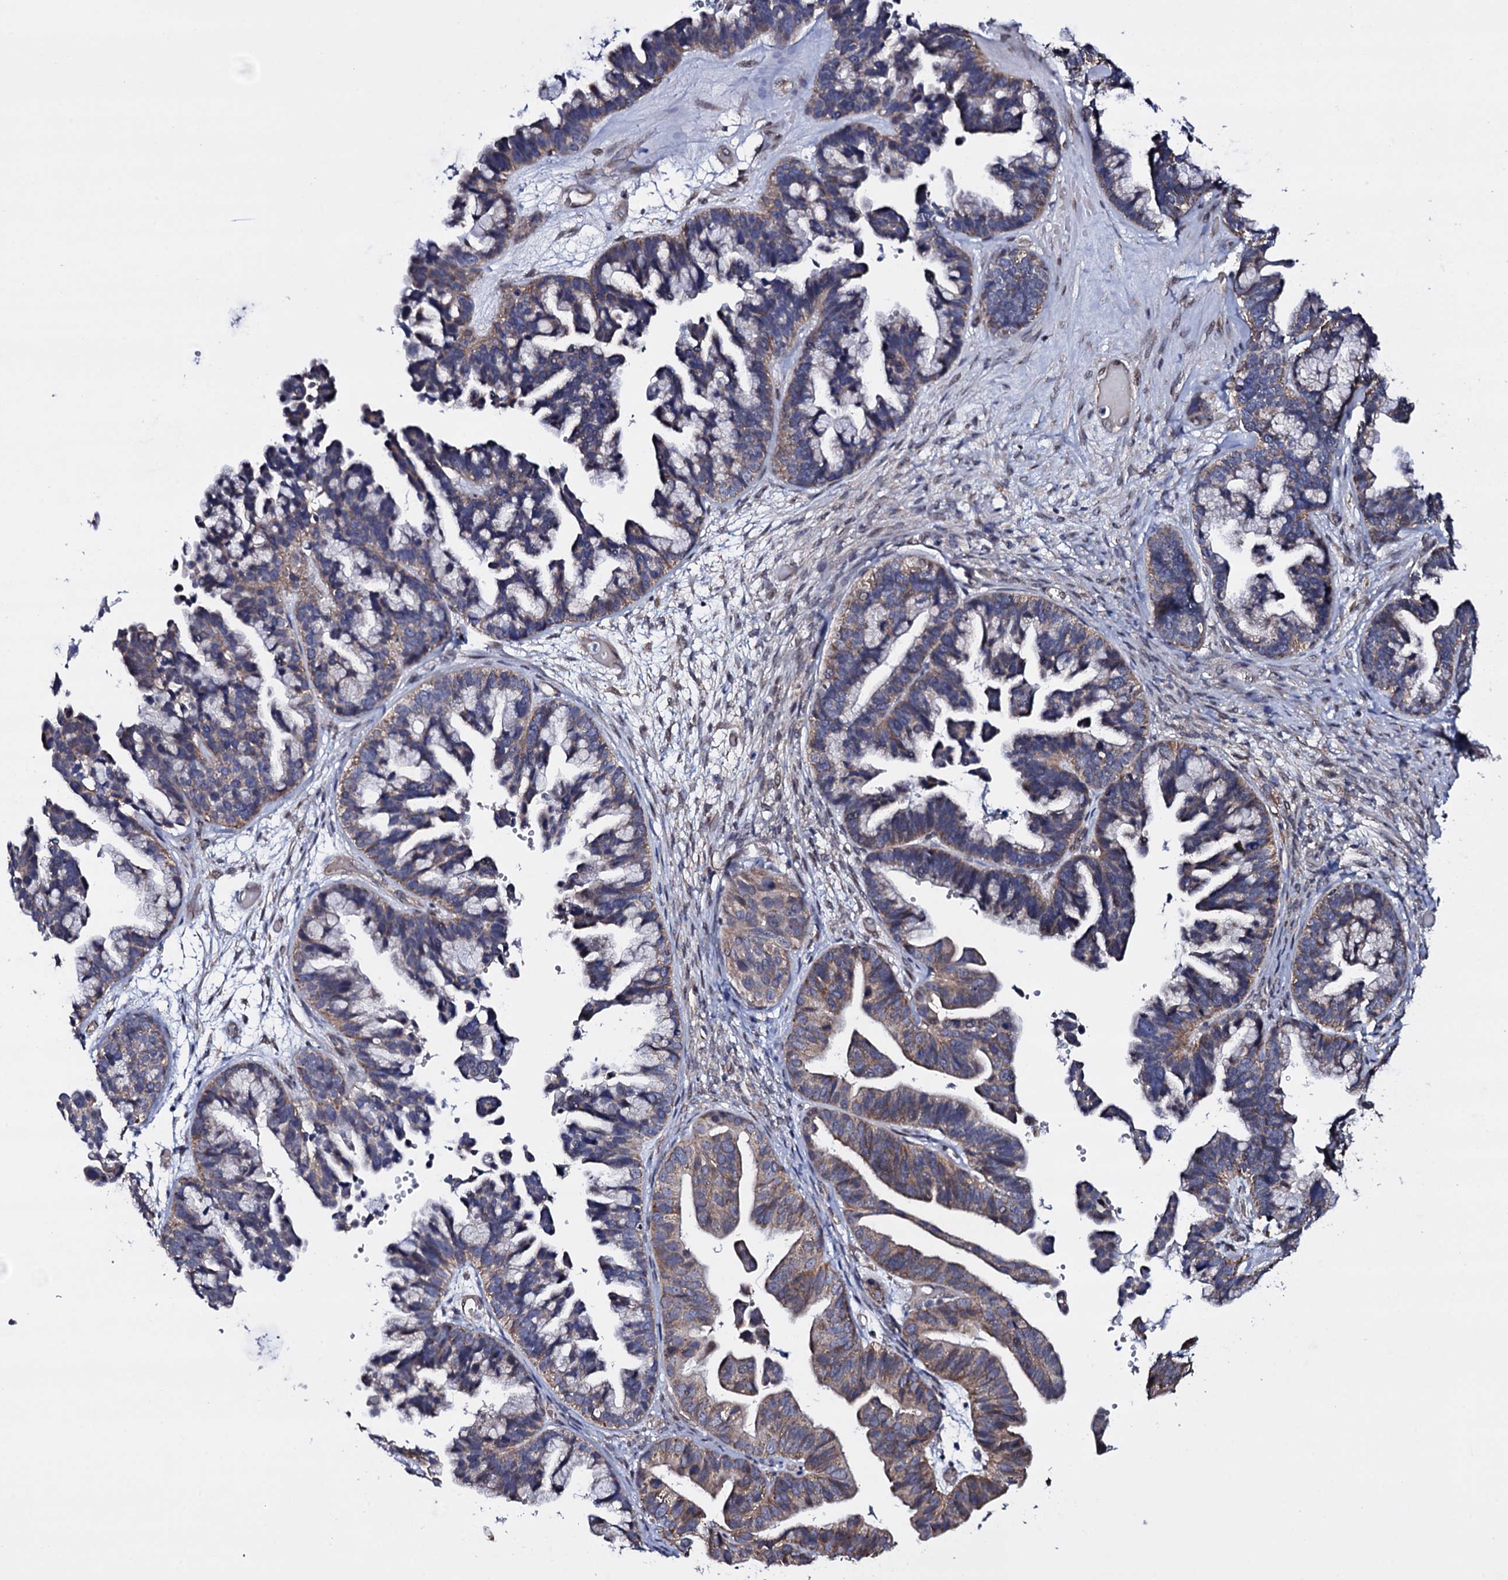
{"staining": {"intensity": "weak", "quantity": "25%-75%", "location": "cytoplasmic/membranous"}, "tissue": "ovarian cancer", "cell_type": "Tumor cells", "image_type": "cancer", "snomed": [{"axis": "morphology", "description": "Cystadenocarcinoma, serous, NOS"}, {"axis": "topography", "description": "Ovary"}], "caption": "DAB immunohistochemical staining of human ovarian serous cystadenocarcinoma exhibits weak cytoplasmic/membranous protein staining in approximately 25%-75% of tumor cells.", "gene": "GAREM1", "patient": {"sex": "female", "age": 56}}